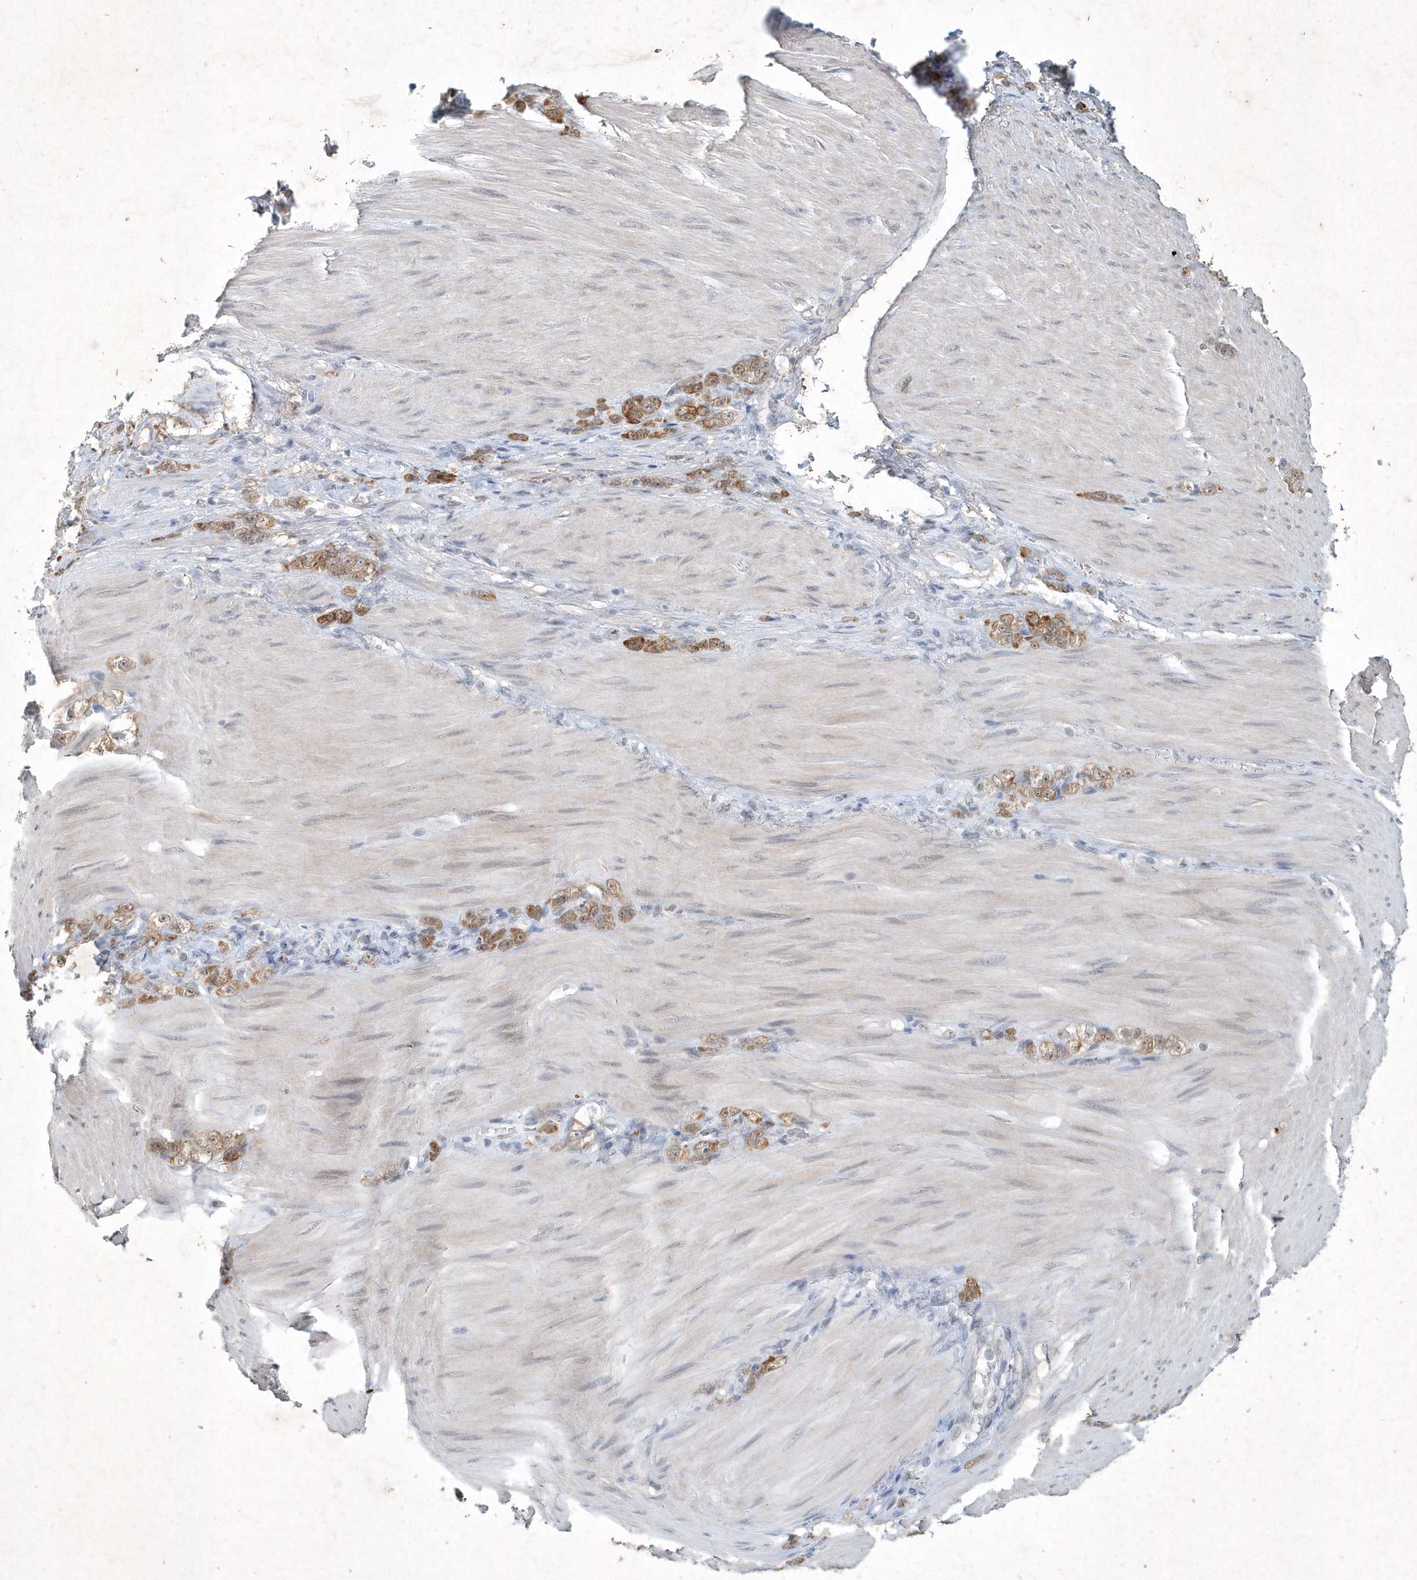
{"staining": {"intensity": "moderate", "quantity": ">75%", "location": "cytoplasmic/membranous"}, "tissue": "stomach cancer", "cell_type": "Tumor cells", "image_type": "cancer", "snomed": [{"axis": "morphology", "description": "Normal tissue, NOS"}, {"axis": "morphology", "description": "Adenocarcinoma, NOS"}, {"axis": "topography", "description": "Stomach"}], "caption": "Protein expression analysis of human stomach cancer reveals moderate cytoplasmic/membranous staining in approximately >75% of tumor cells.", "gene": "ZBTB9", "patient": {"sex": "male", "age": 82}}